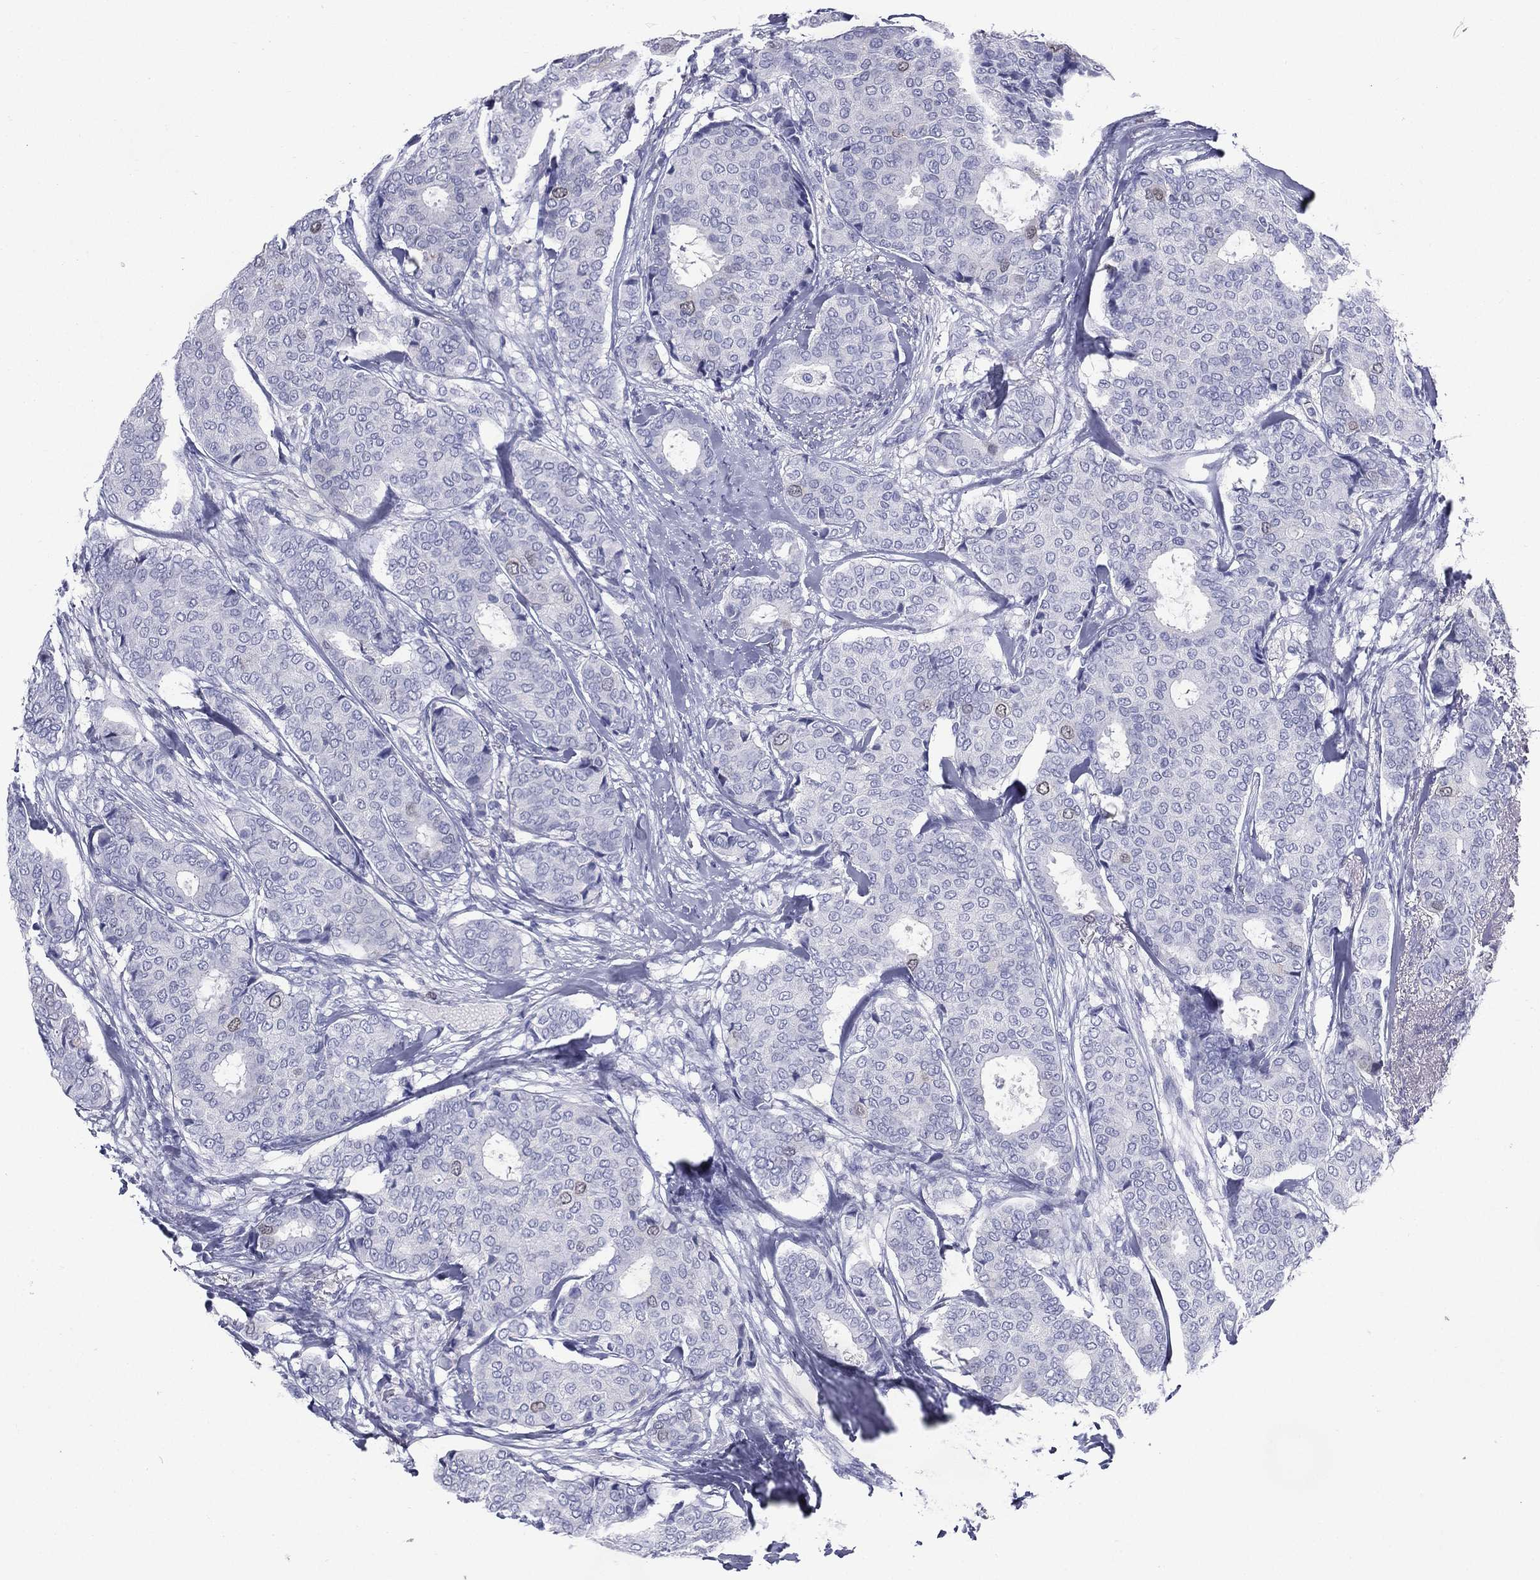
{"staining": {"intensity": "negative", "quantity": "none", "location": "none"}, "tissue": "breast cancer", "cell_type": "Tumor cells", "image_type": "cancer", "snomed": [{"axis": "morphology", "description": "Duct carcinoma"}, {"axis": "topography", "description": "Breast"}], "caption": "The immunohistochemistry histopathology image has no significant positivity in tumor cells of intraductal carcinoma (breast) tissue.", "gene": "KIF2C", "patient": {"sex": "female", "age": 75}}